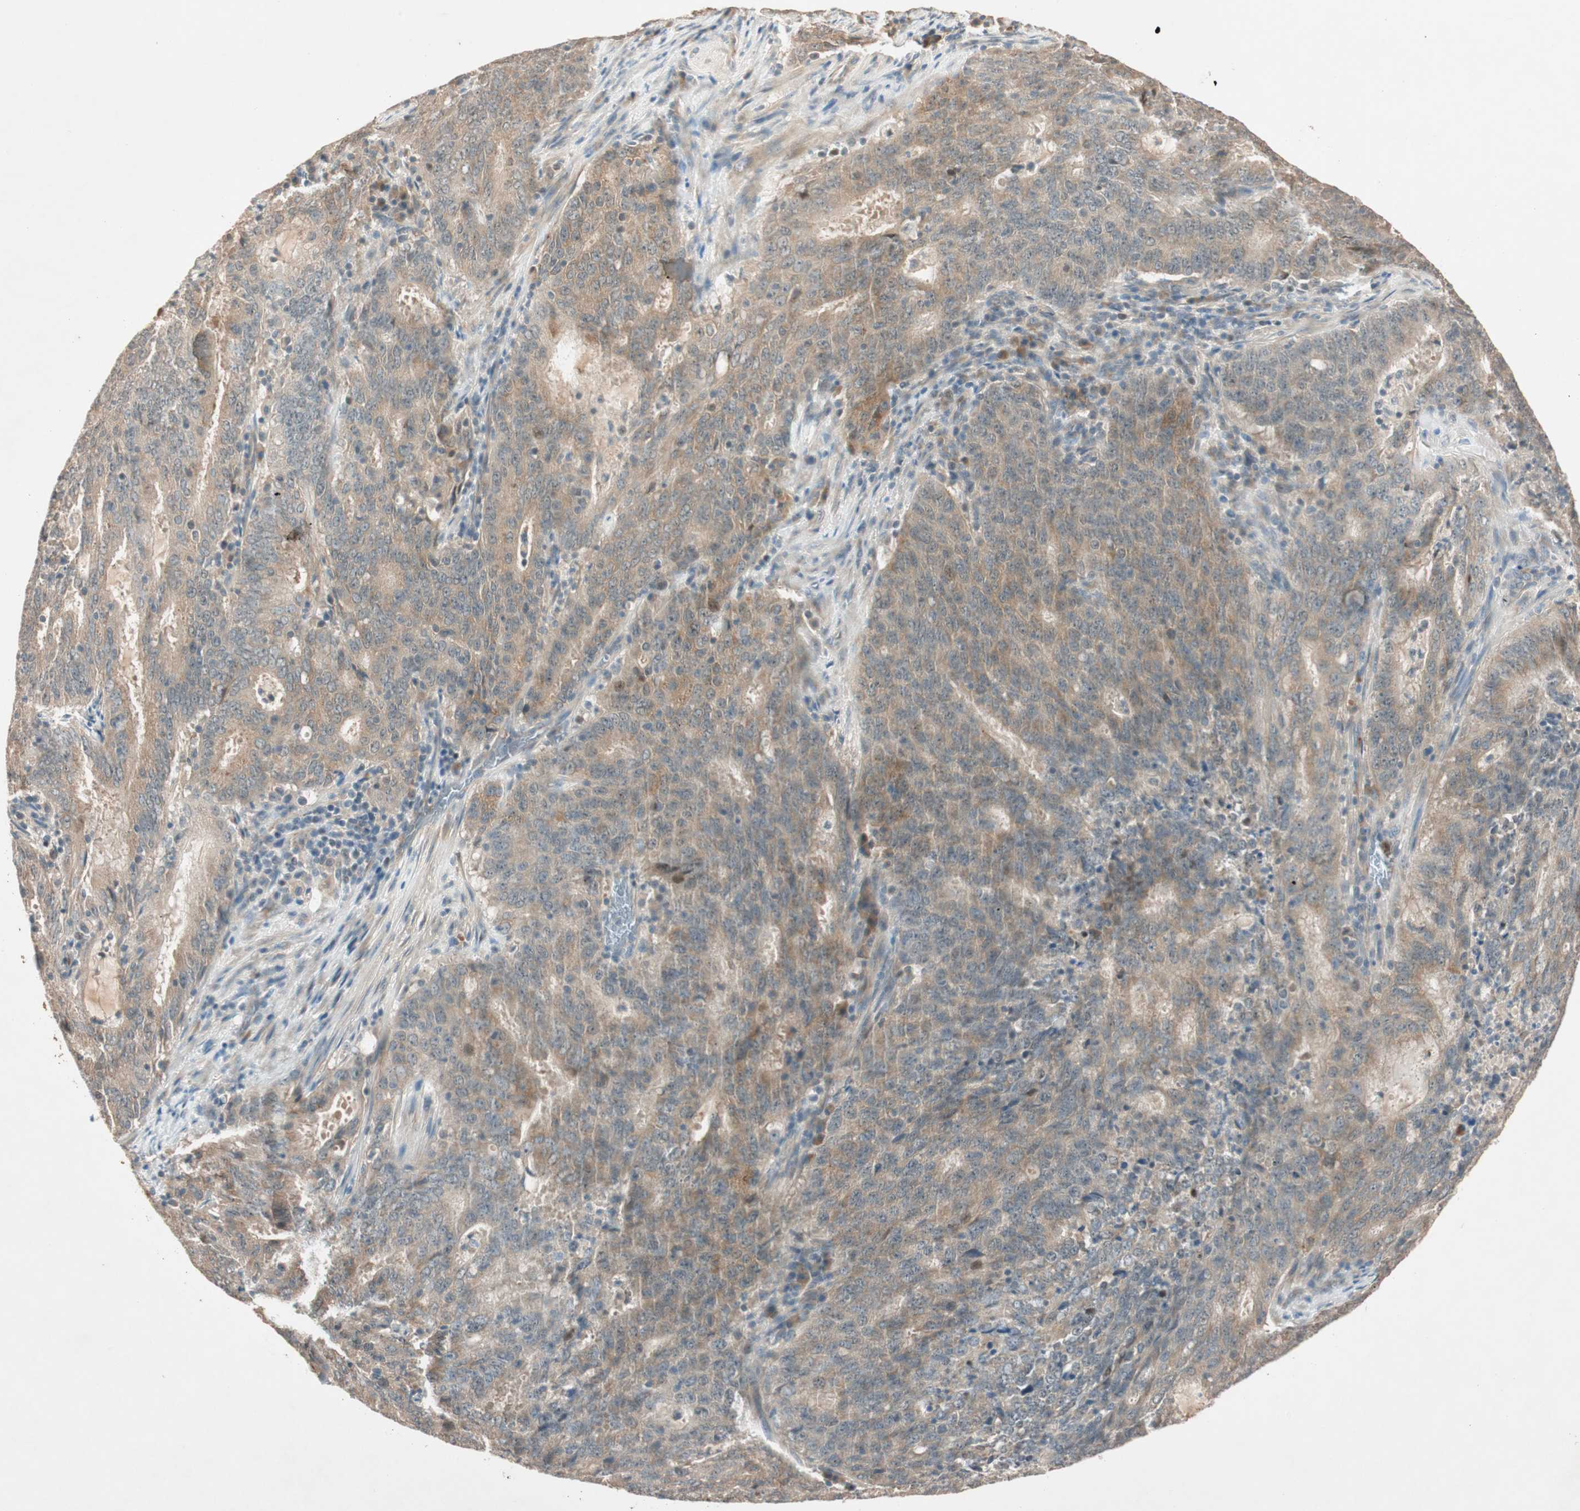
{"staining": {"intensity": "moderate", "quantity": ">75%", "location": "cytoplasmic/membranous"}, "tissue": "cervical cancer", "cell_type": "Tumor cells", "image_type": "cancer", "snomed": [{"axis": "morphology", "description": "Adenocarcinoma, NOS"}, {"axis": "topography", "description": "Cervix"}], "caption": "Immunohistochemistry (IHC) histopathology image of human cervical cancer stained for a protein (brown), which demonstrates medium levels of moderate cytoplasmic/membranous staining in approximately >75% of tumor cells.", "gene": "EPHA6", "patient": {"sex": "female", "age": 44}}